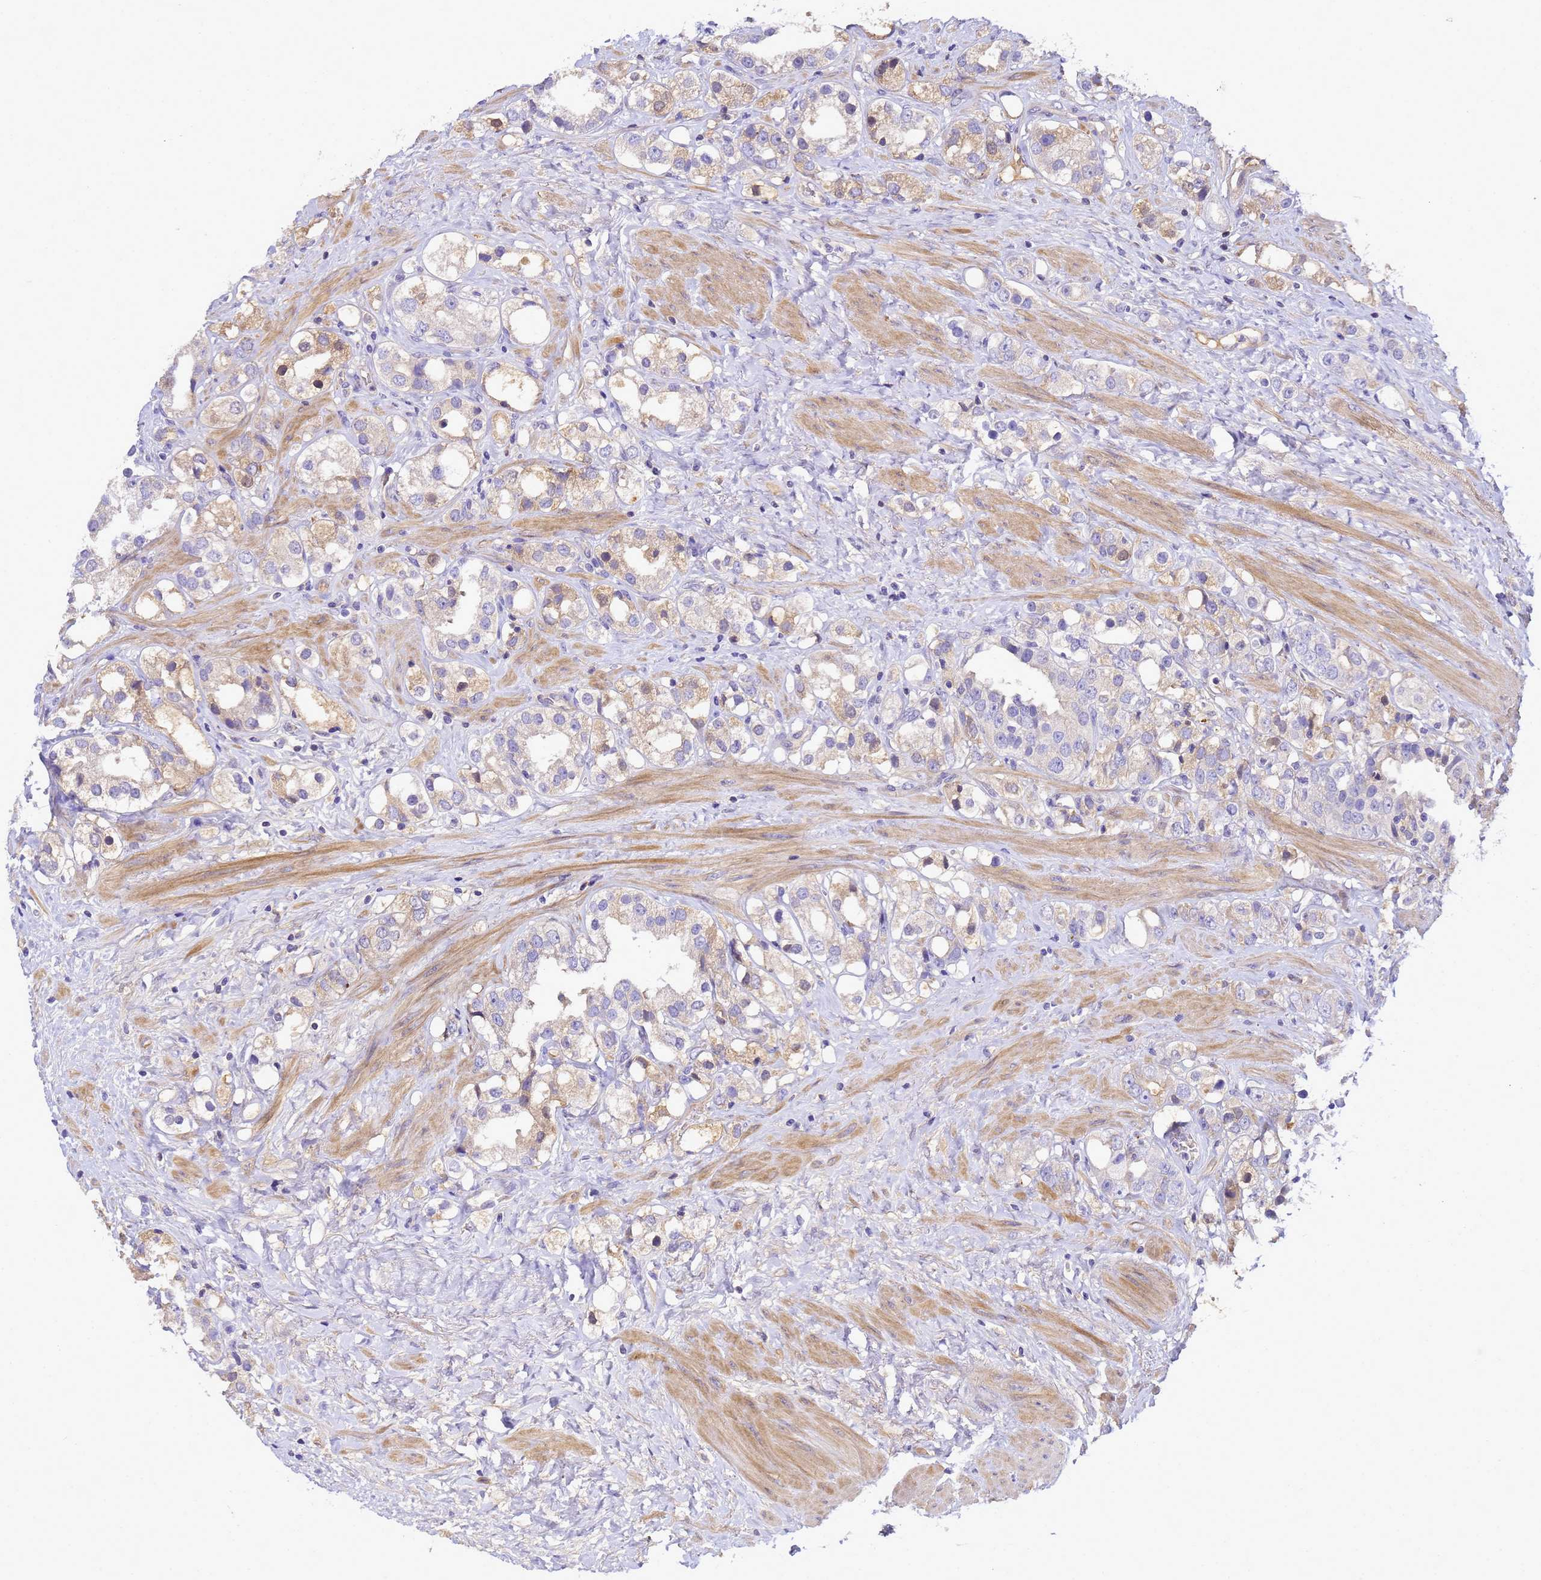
{"staining": {"intensity": "weak", "quantity": "<25%", "location": "cytoplasmic/membranous"}, "tissue": "prostate cancer", "cell_type": "Tumor cells", "image_type": "cancer", "snomed": [{"axis": "morphology", "description": "Adenocarcinoma, NOS"}, {"axis": "topography", "description": "Prostate"}], "caption": "DAB immunohistochemical staining of adenocarcinoma (prostate) shows no significant positivity in tumor cells. (Immunohistochemistry (ihc), brightfield microscopy, high magnification).", "gene": "TBCD", "patient": {"sex": "male", "age": 79}}